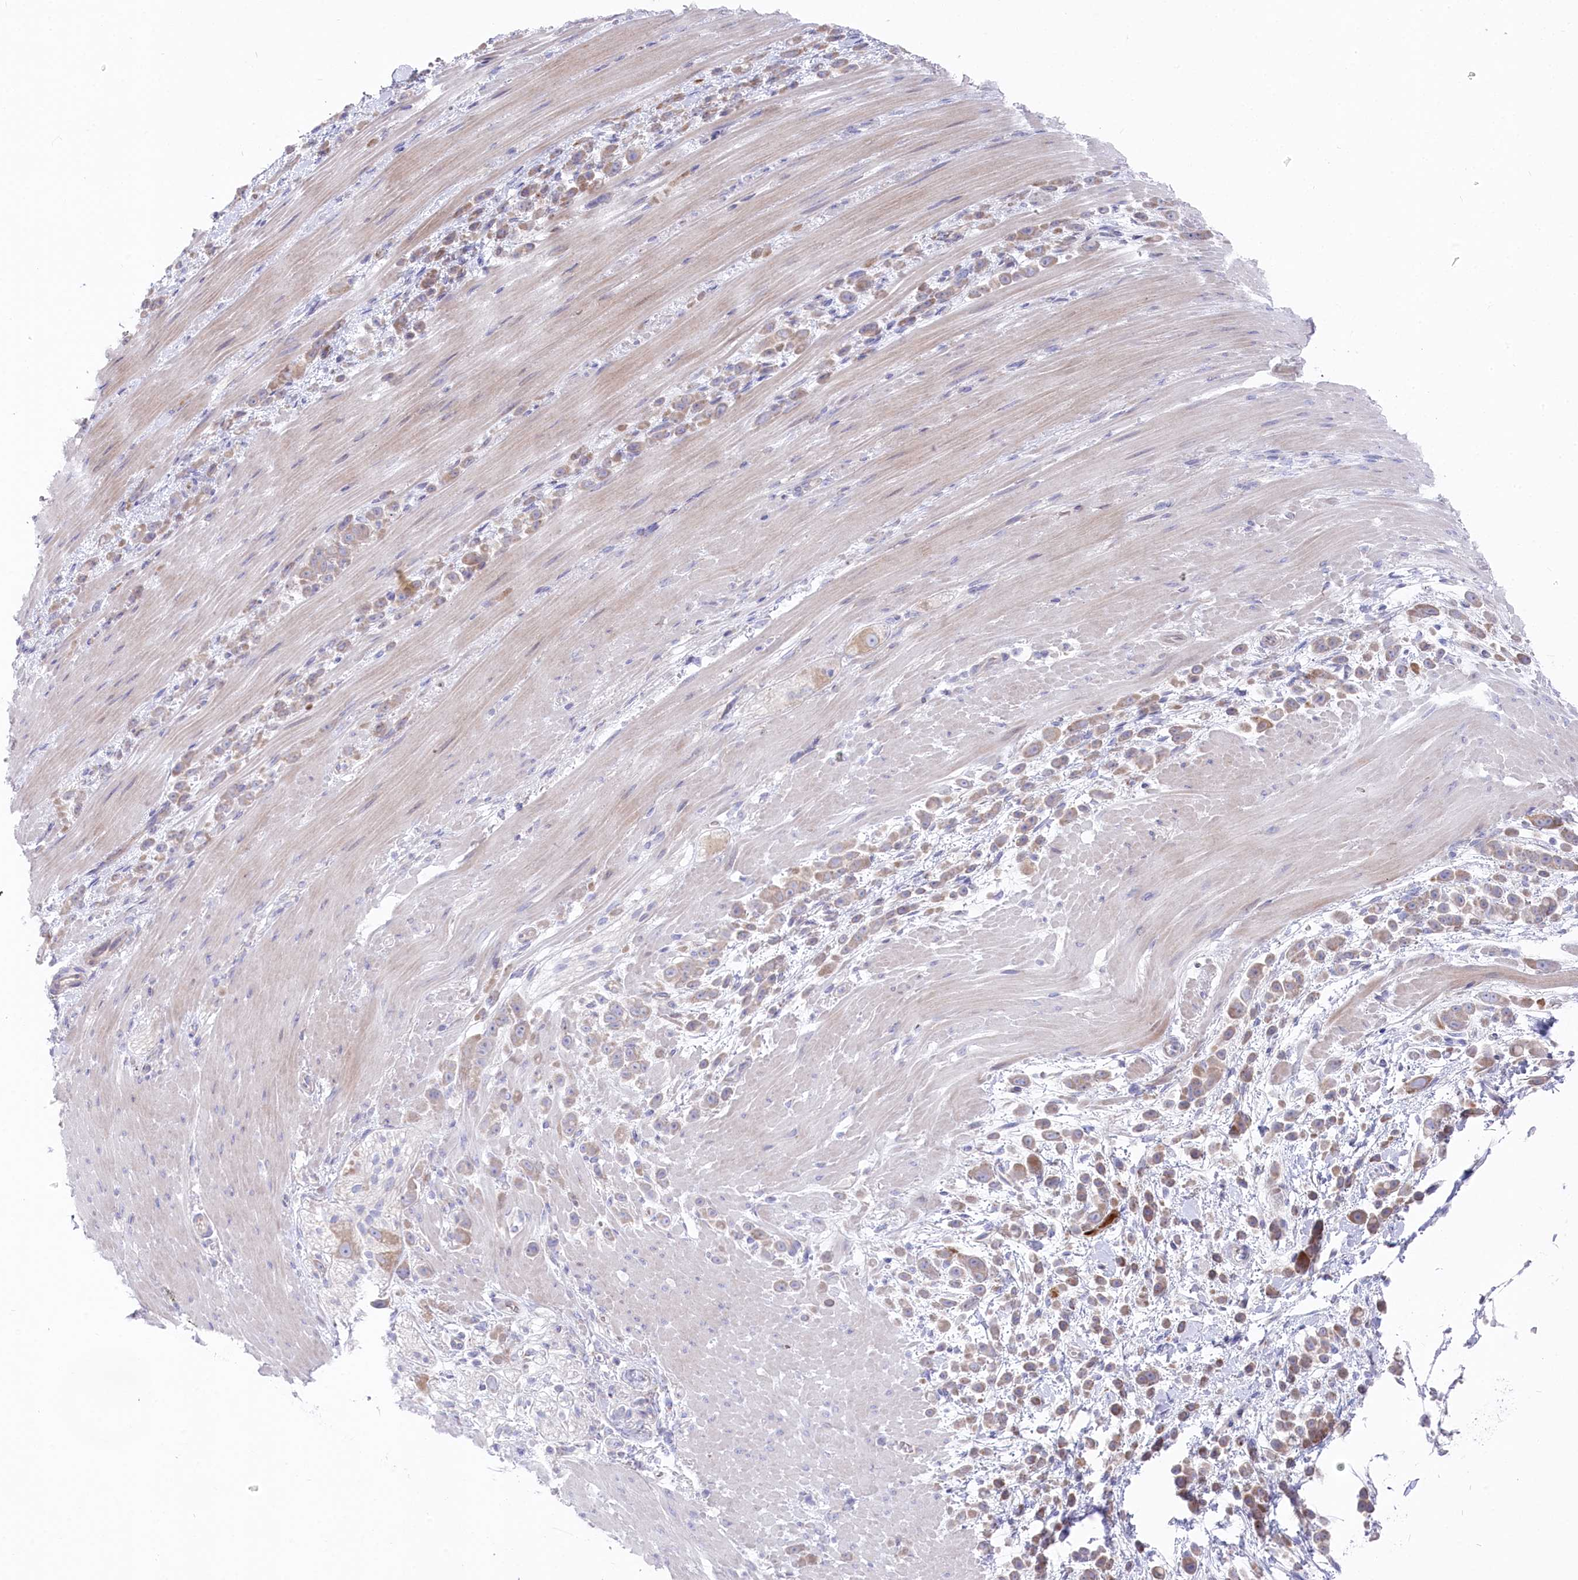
{"staining": {"intensity": "weak", "quantity": ">75%", "location": "cytoplasmic/membranous"}, "tissue": "pancreatic cancer", "cell_type": "Tumor cells", "image_type": "cancer", "snomed": [{"axis": "morphology", "description": "Normal tissue, NOS"}, {"axis": "morphology", "description": "Adenocarcinoma, NOS"}, {"axis": "topography", "description": "Pancreas"}], "caption": "There is low levels of weak cytoplasmic/membranous expression in tumor cells of pancreatic cancer (adenocarcinoma), as demonstrated by immunohistochemical staining (brown color).", "gene": "POGLUT1", "patient": {"sex": "female", "age": 64}}